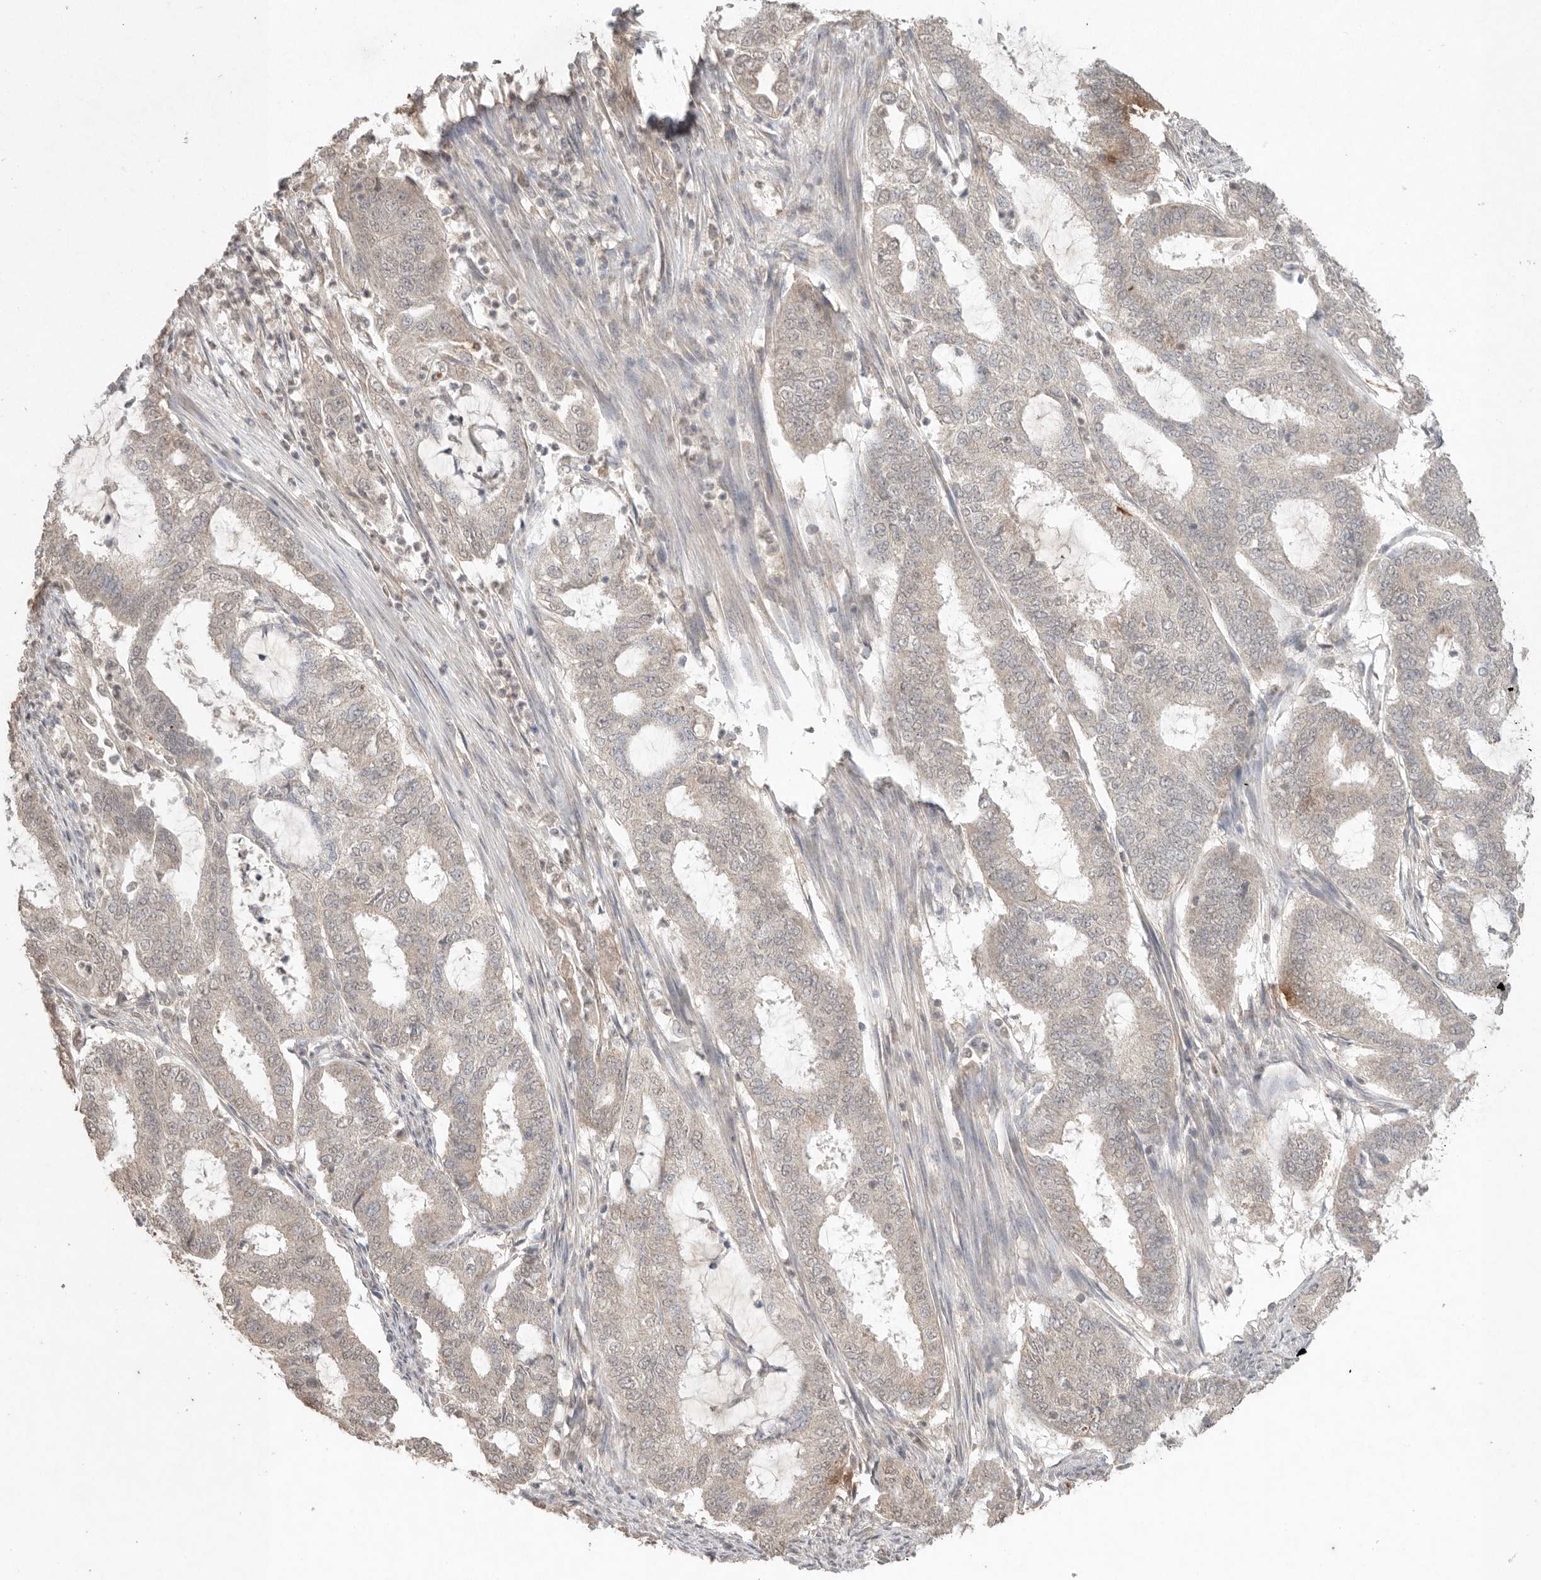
{"staining": {"intensity": "negative", "quantity": "none", "location": "none"}, "tissue": "endometrial cancer", "cell_type": "Tumor cells", "image_type": "cancer", "snomed": [{"axis": "morphology", "description": "Adenocarcinoma, NOS"}, {"axis": "topography", "description": "Endometrium"}], "caption": "Immunohistochemical staining of adenocarcinoma (endometrial) shows no significant expression in tumor cells.", "gene": "KLK5", "patient": {"sex": "female", "age": 51}}